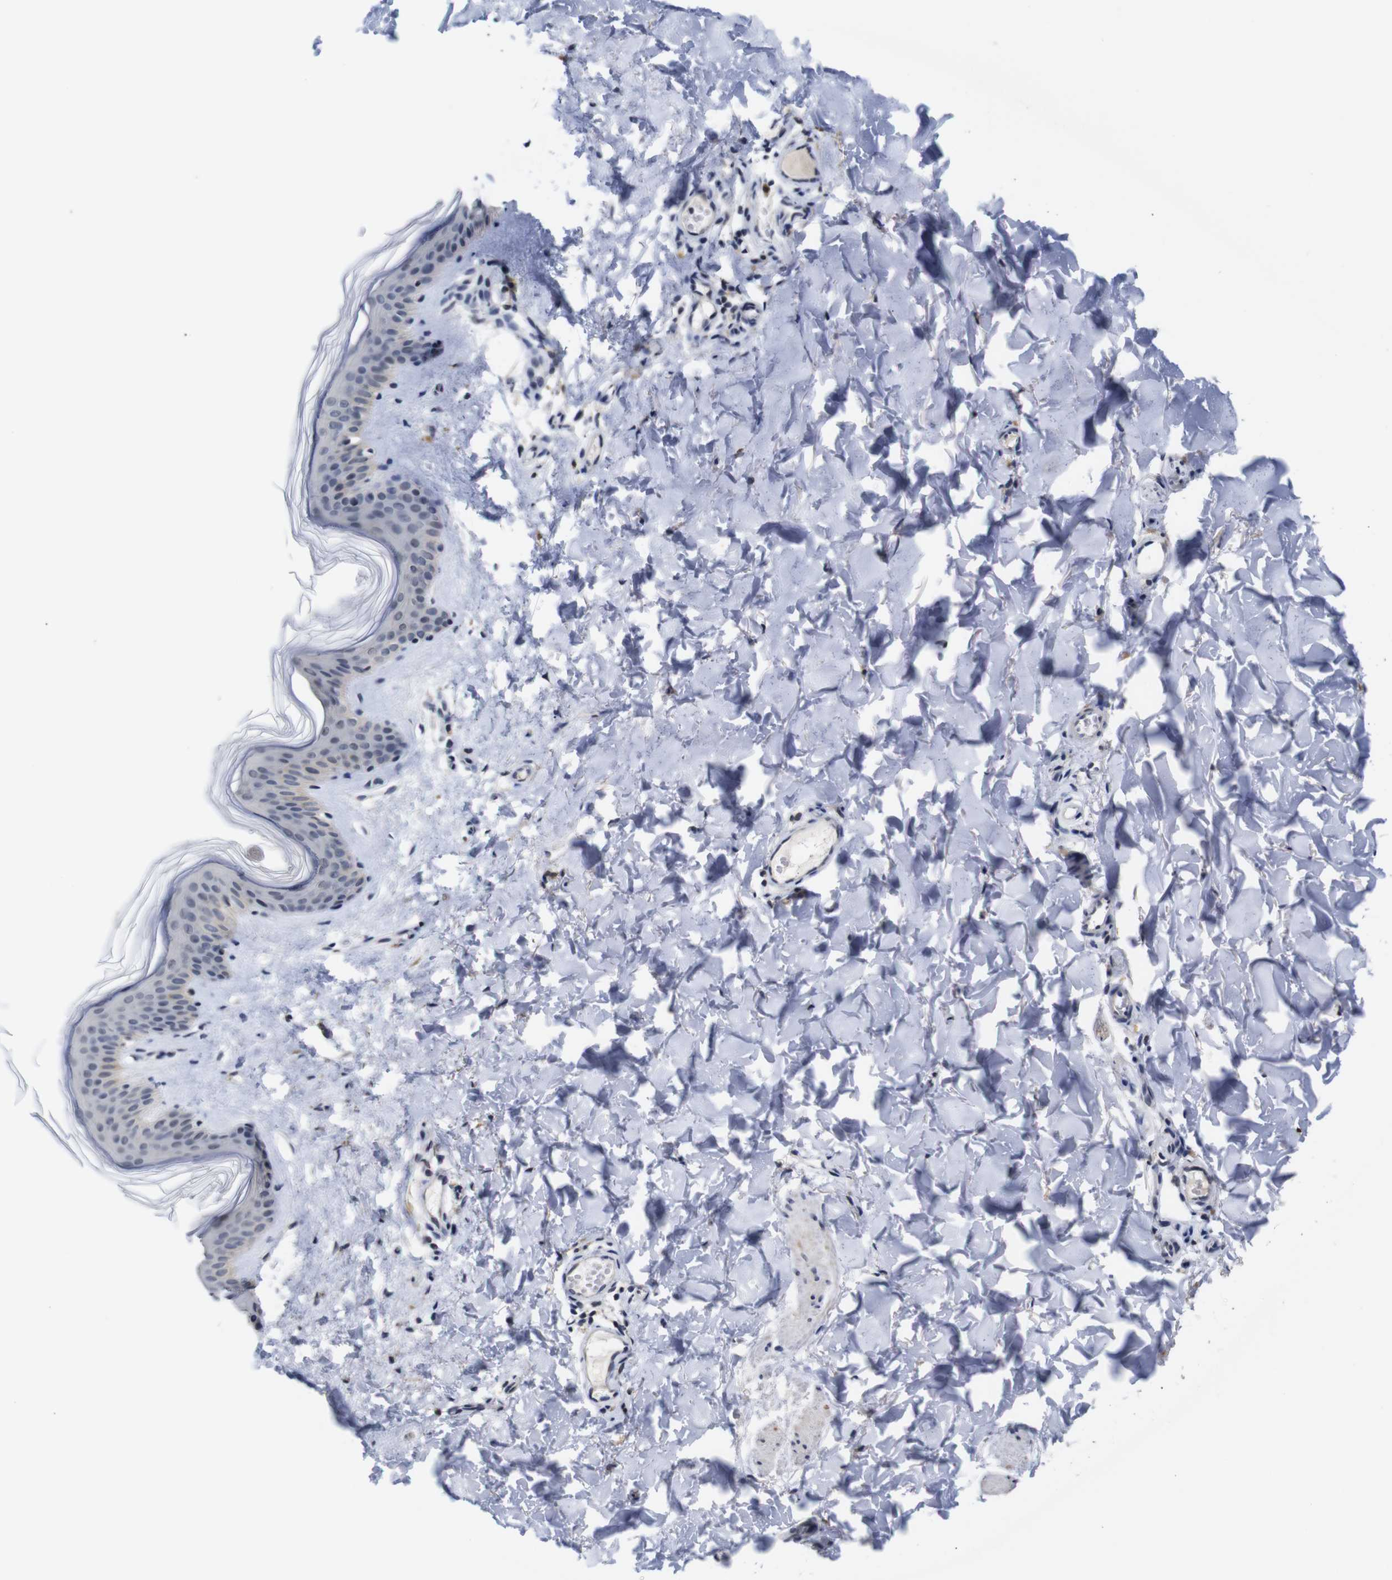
{"staining": {"intensity": "negative", "quantity": "none", "location": "none"}, "tissue": "skin", "cell_type": "Fibroblasts", "image_type": "normal", "snomed": [{"axis": "morphology", "description": "Normal tissue, NOS"}, {"axis": "topography", "description": "Skin"}], "caption": "The image shows no significant positivity in fibroblasts of skin. (DAB immunohistochemistry (IHC), high magnification).", "gene": "NTRK3", "patient": {"sex": "female", "age": 41}}